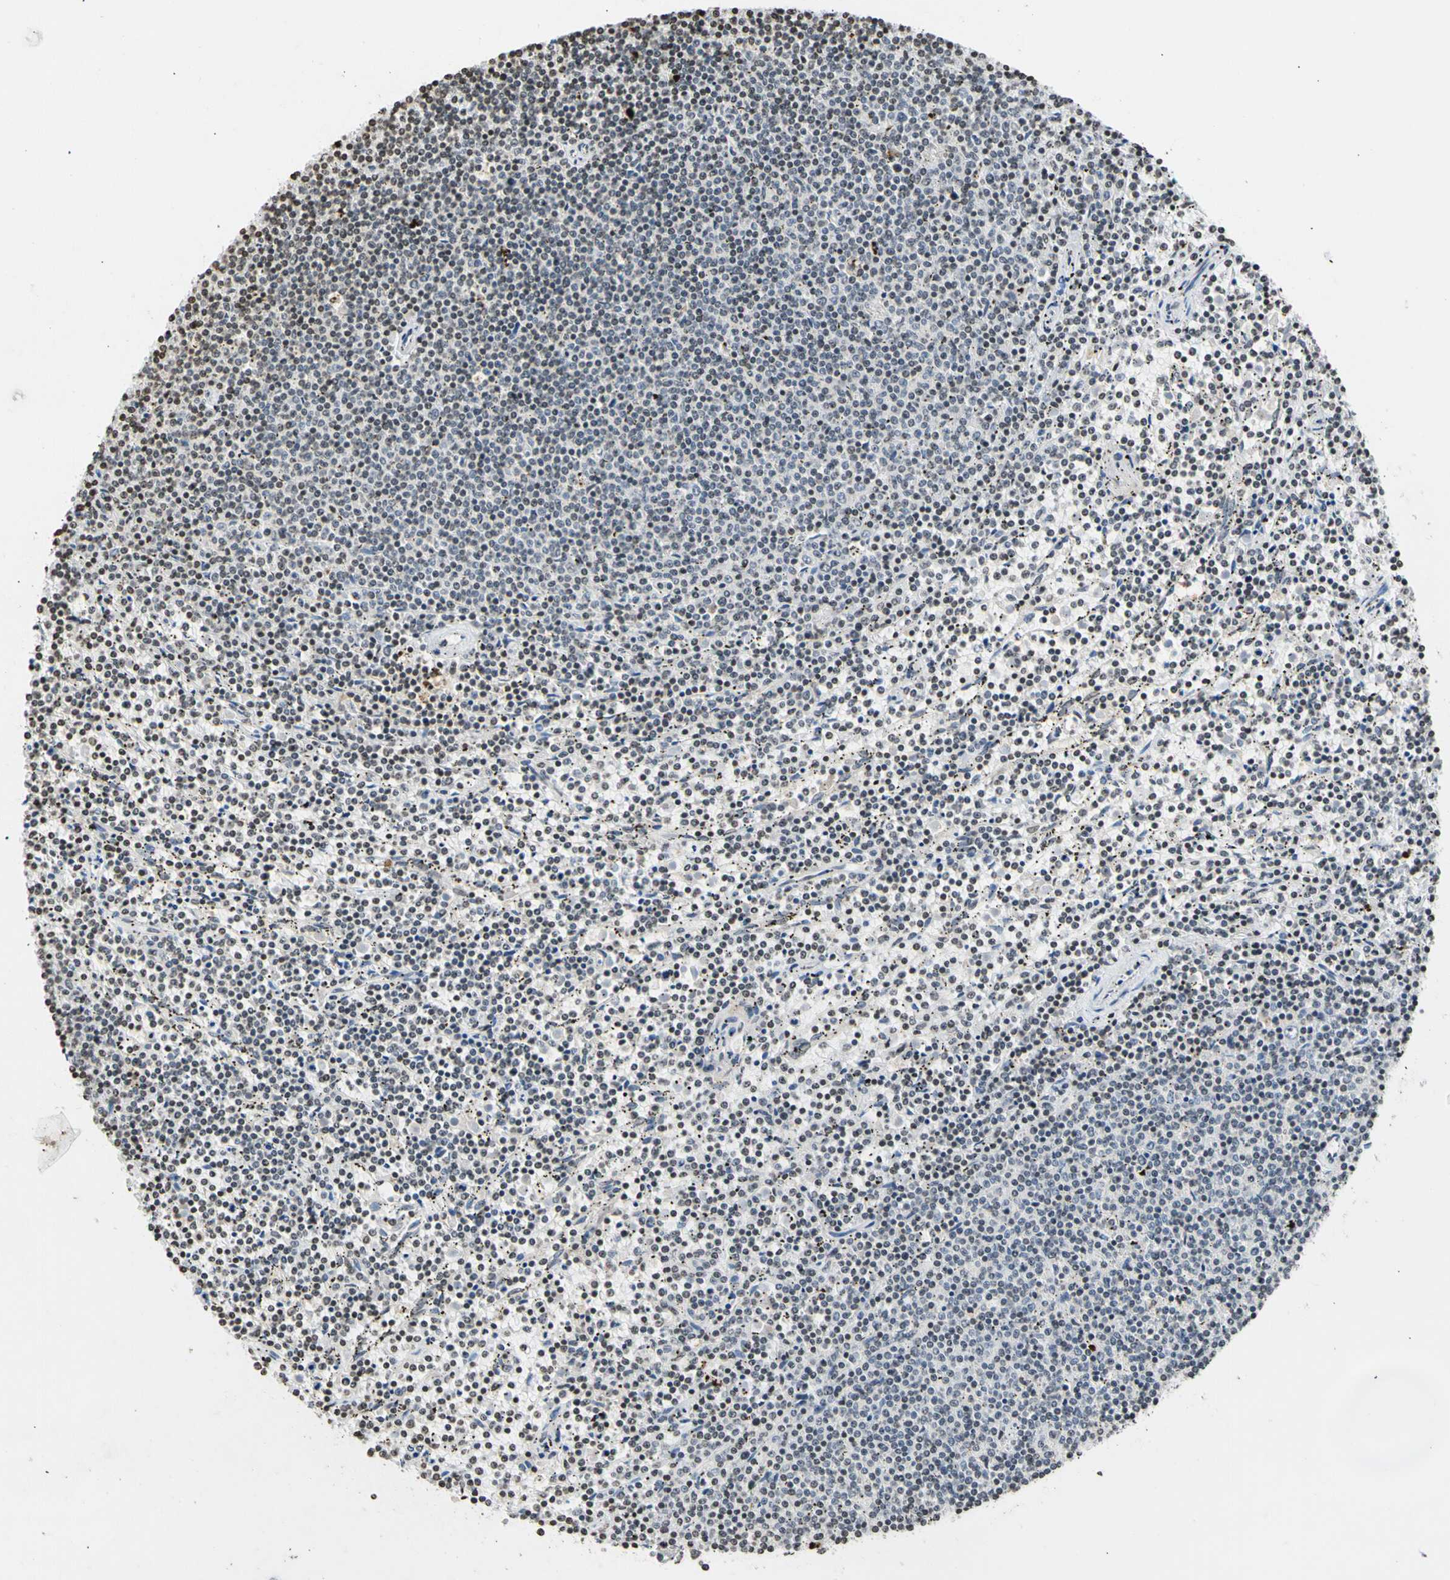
{"staining": {"intensity": "negative", "quantity": "none", "location": "none"}, "tissue": "lymphoma", "cell_type": "Tumor cells", "image_type": "cancer", "snomed": [{"axis": "morphology", "description": "Malignant lymphoma, non-Hodgkin's type, Low grade"}, {"axis": "topography", "description": "Spleen"}], "caption": "Lymphoma was stained to show a protein in brown. There is no significant staining in tumor cells.", "gene": "GPX4", "patient": {"sex": "female", "age": 50}}